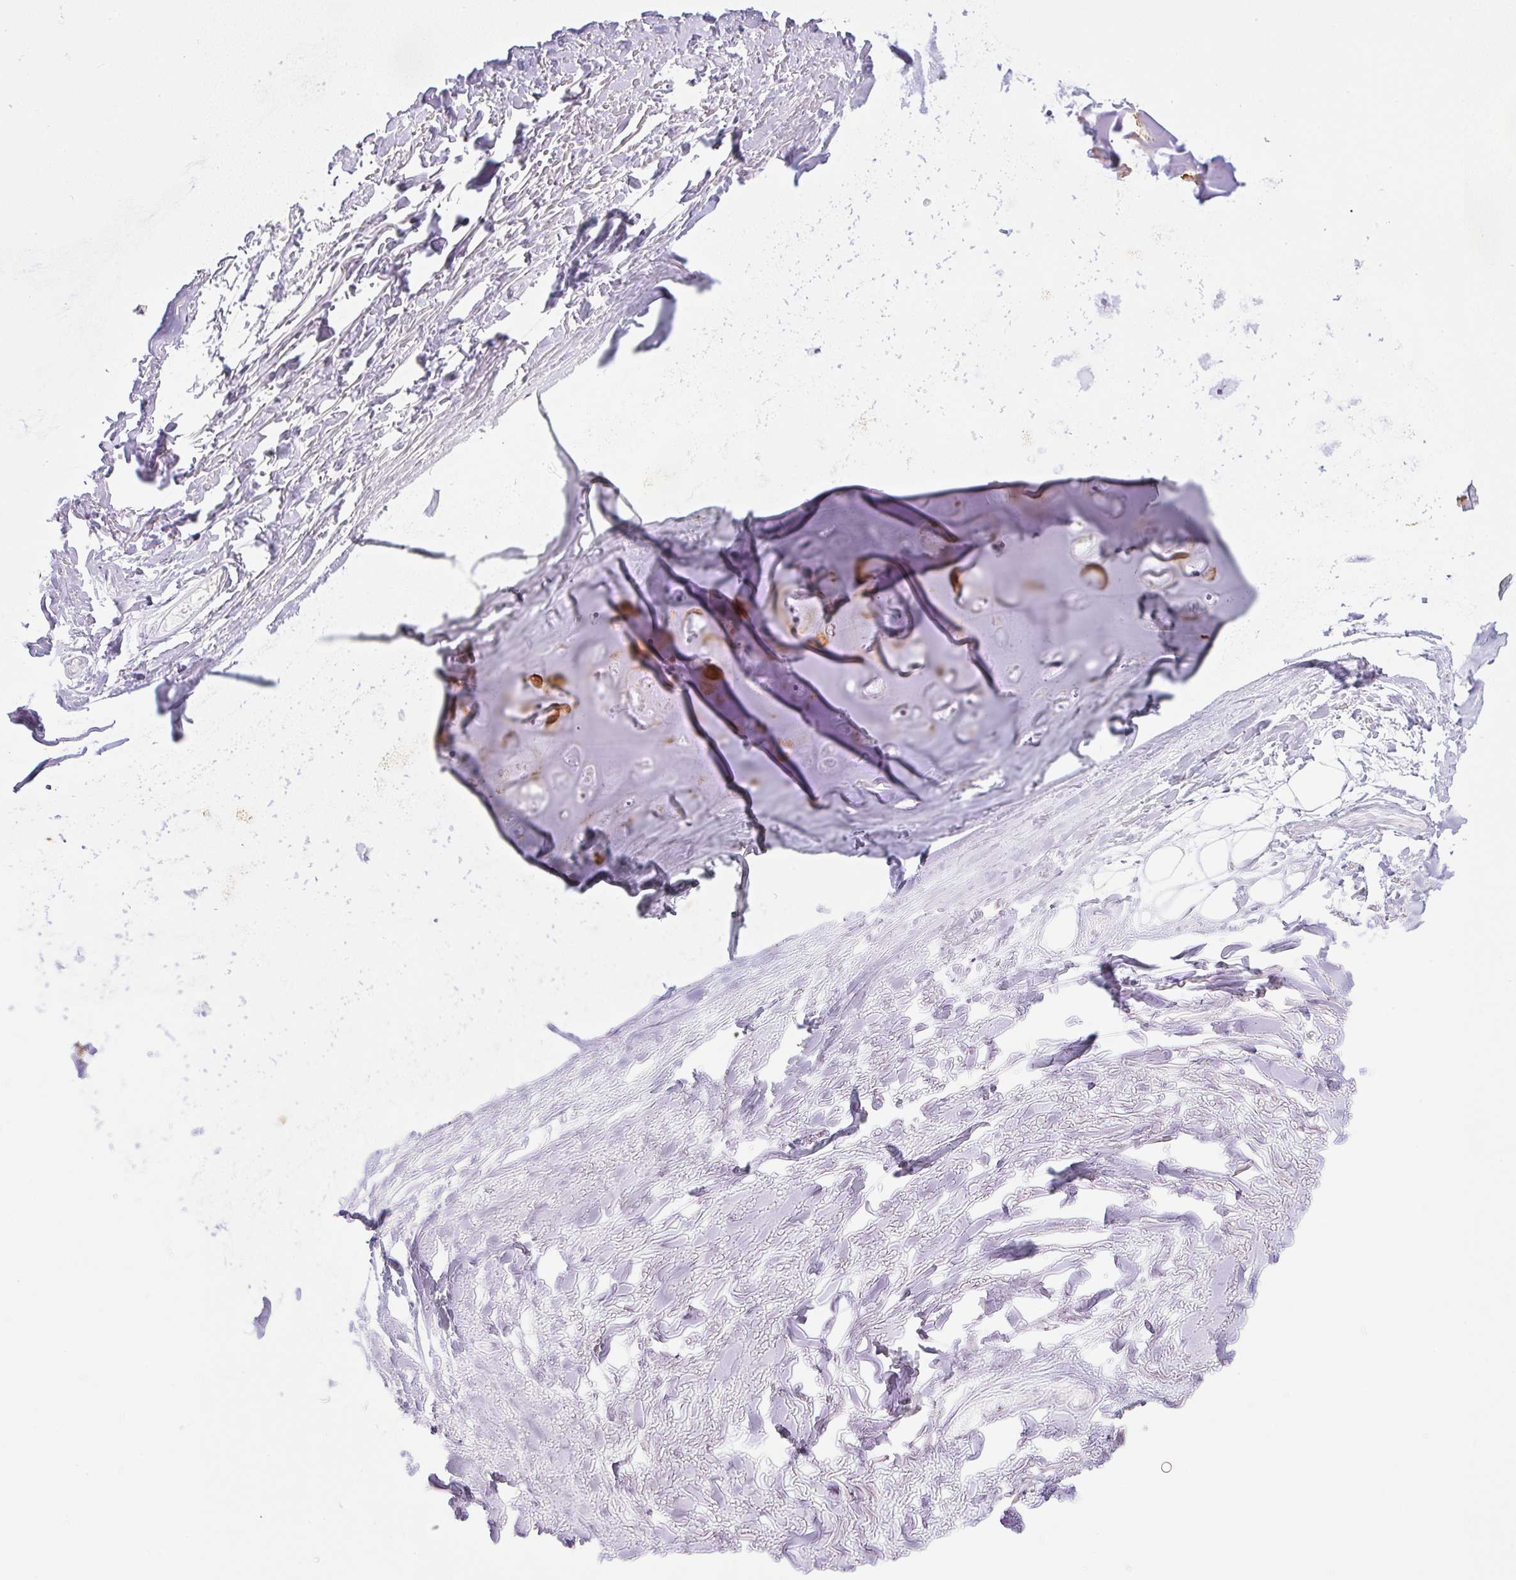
{"staining": {"intensity": "negative", "quantity": "none", "location": "none"}, "tissue": "adipose tissue", "cell_type": "Adipocytes", "image_type": "normal", "snomed": [{"axis": "morphology", "description": "Normal tissue, NOS"}, {"axis": "topography", "description": "Cartilage tissue"}], "caption": "Immunohistochemistry (IHC) image of normal adipose tissue: adipose tissue stained with DAB (3,3'-diaminobenzidine) reveals no significant protein positivity in adipocytes.", "gene": "PIP5KL1", "patient": {"sex": "male", "age": 57}}